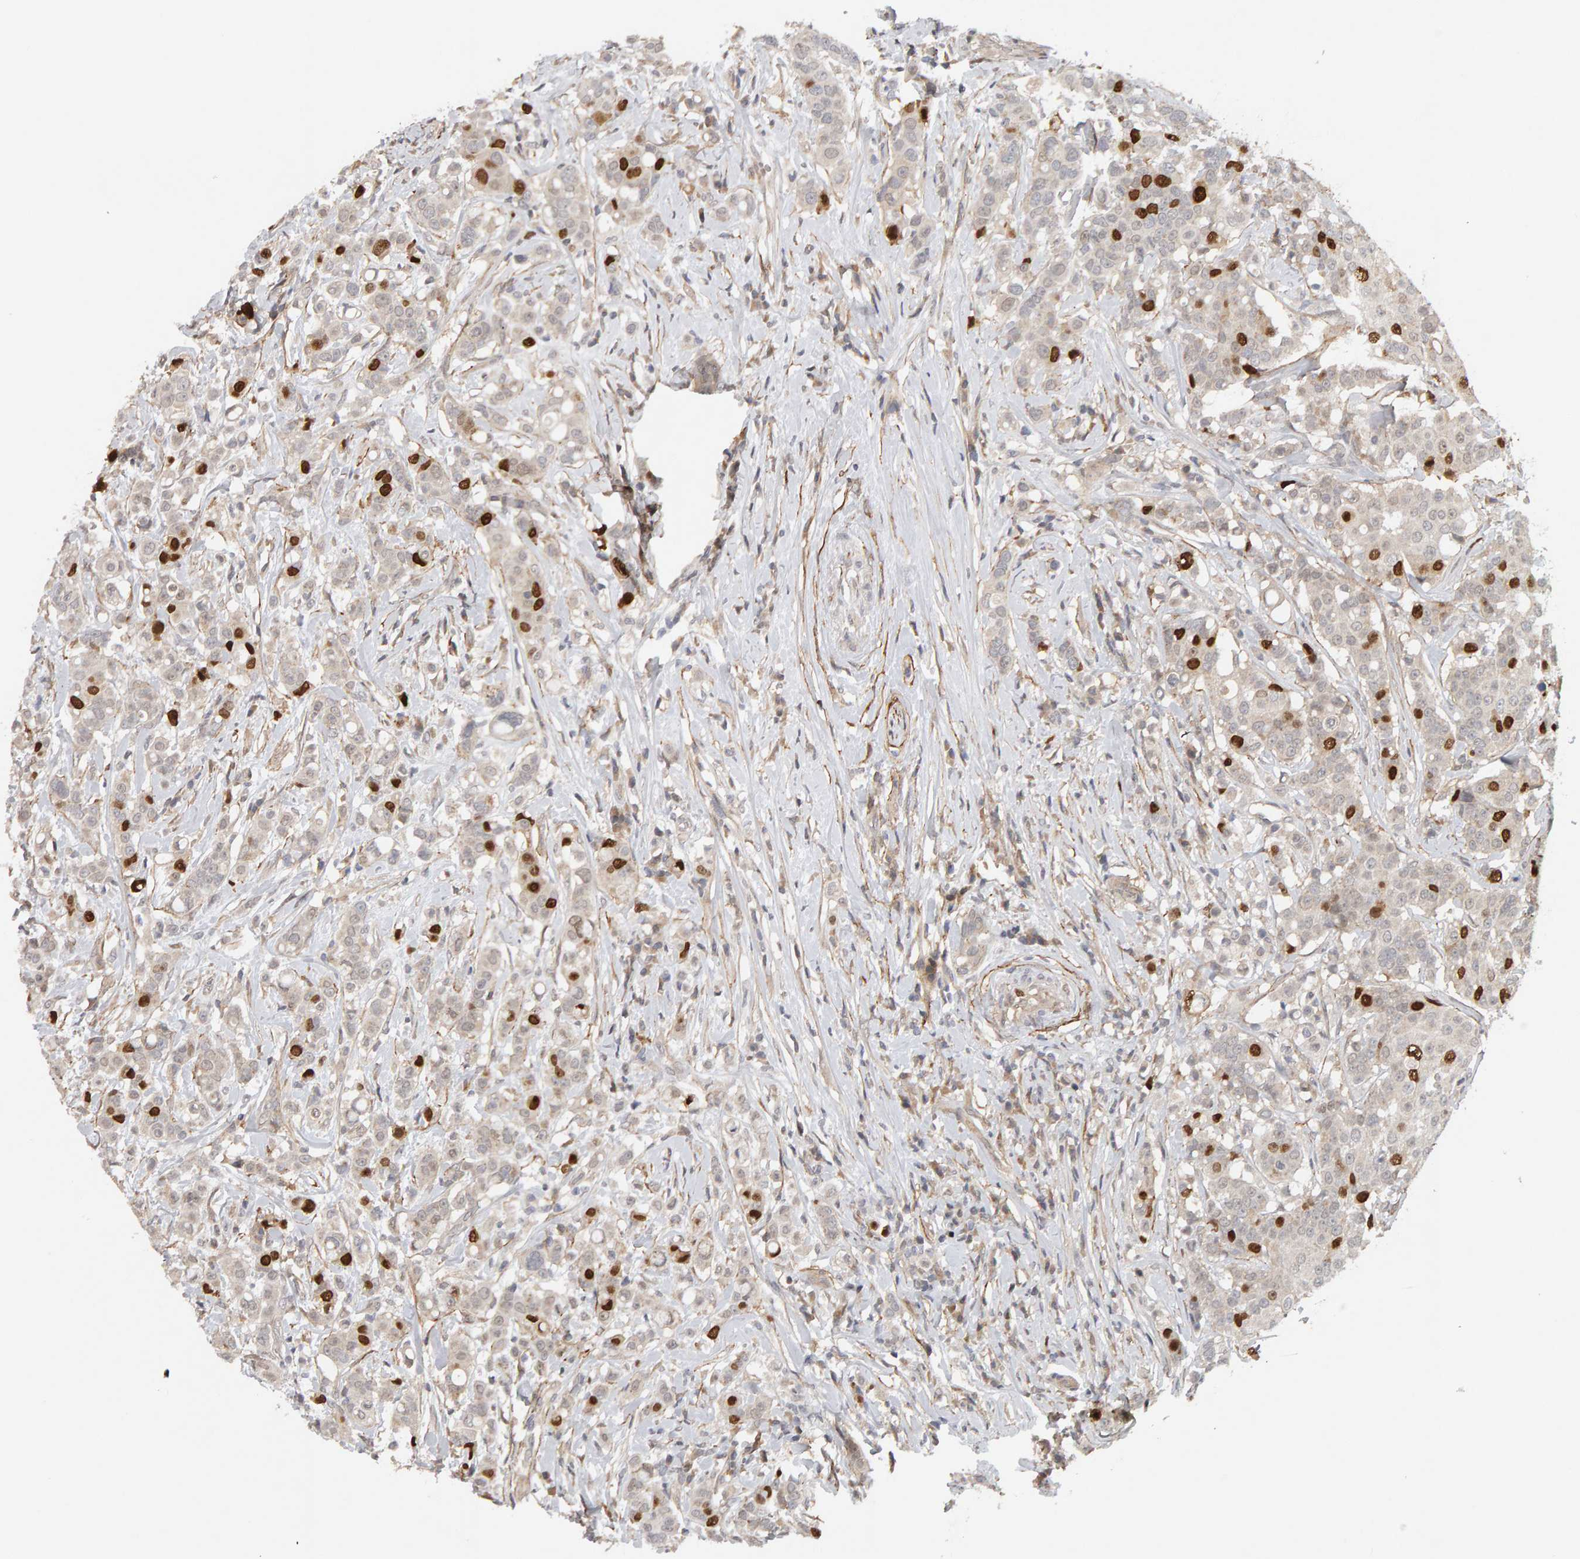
{"staining": {"intensity": "strong", "quantity": "<25%", "location": "nuclear"}, "tissue": "breast cancer", "cell_type": "Tumor cells", "image_type": "cancer", "snomed": [{"axis": "morphology", "description": "Duct carcinoma"}, {"axis": "topography", "description": "Breast"}], "caption": "Immunohistochemical staining of human breast cancer demonstrates medium levels of strong nuclear expression in approximately <25% of tumor cells. (Stains: DAB (3,3'-diaminobenzidine) in brown, nuclei in blue, Microscopy: brightfield microscopy at high magnification).", "gene": "CDCA5", "patient": {"sex": "female", "age": 27}}